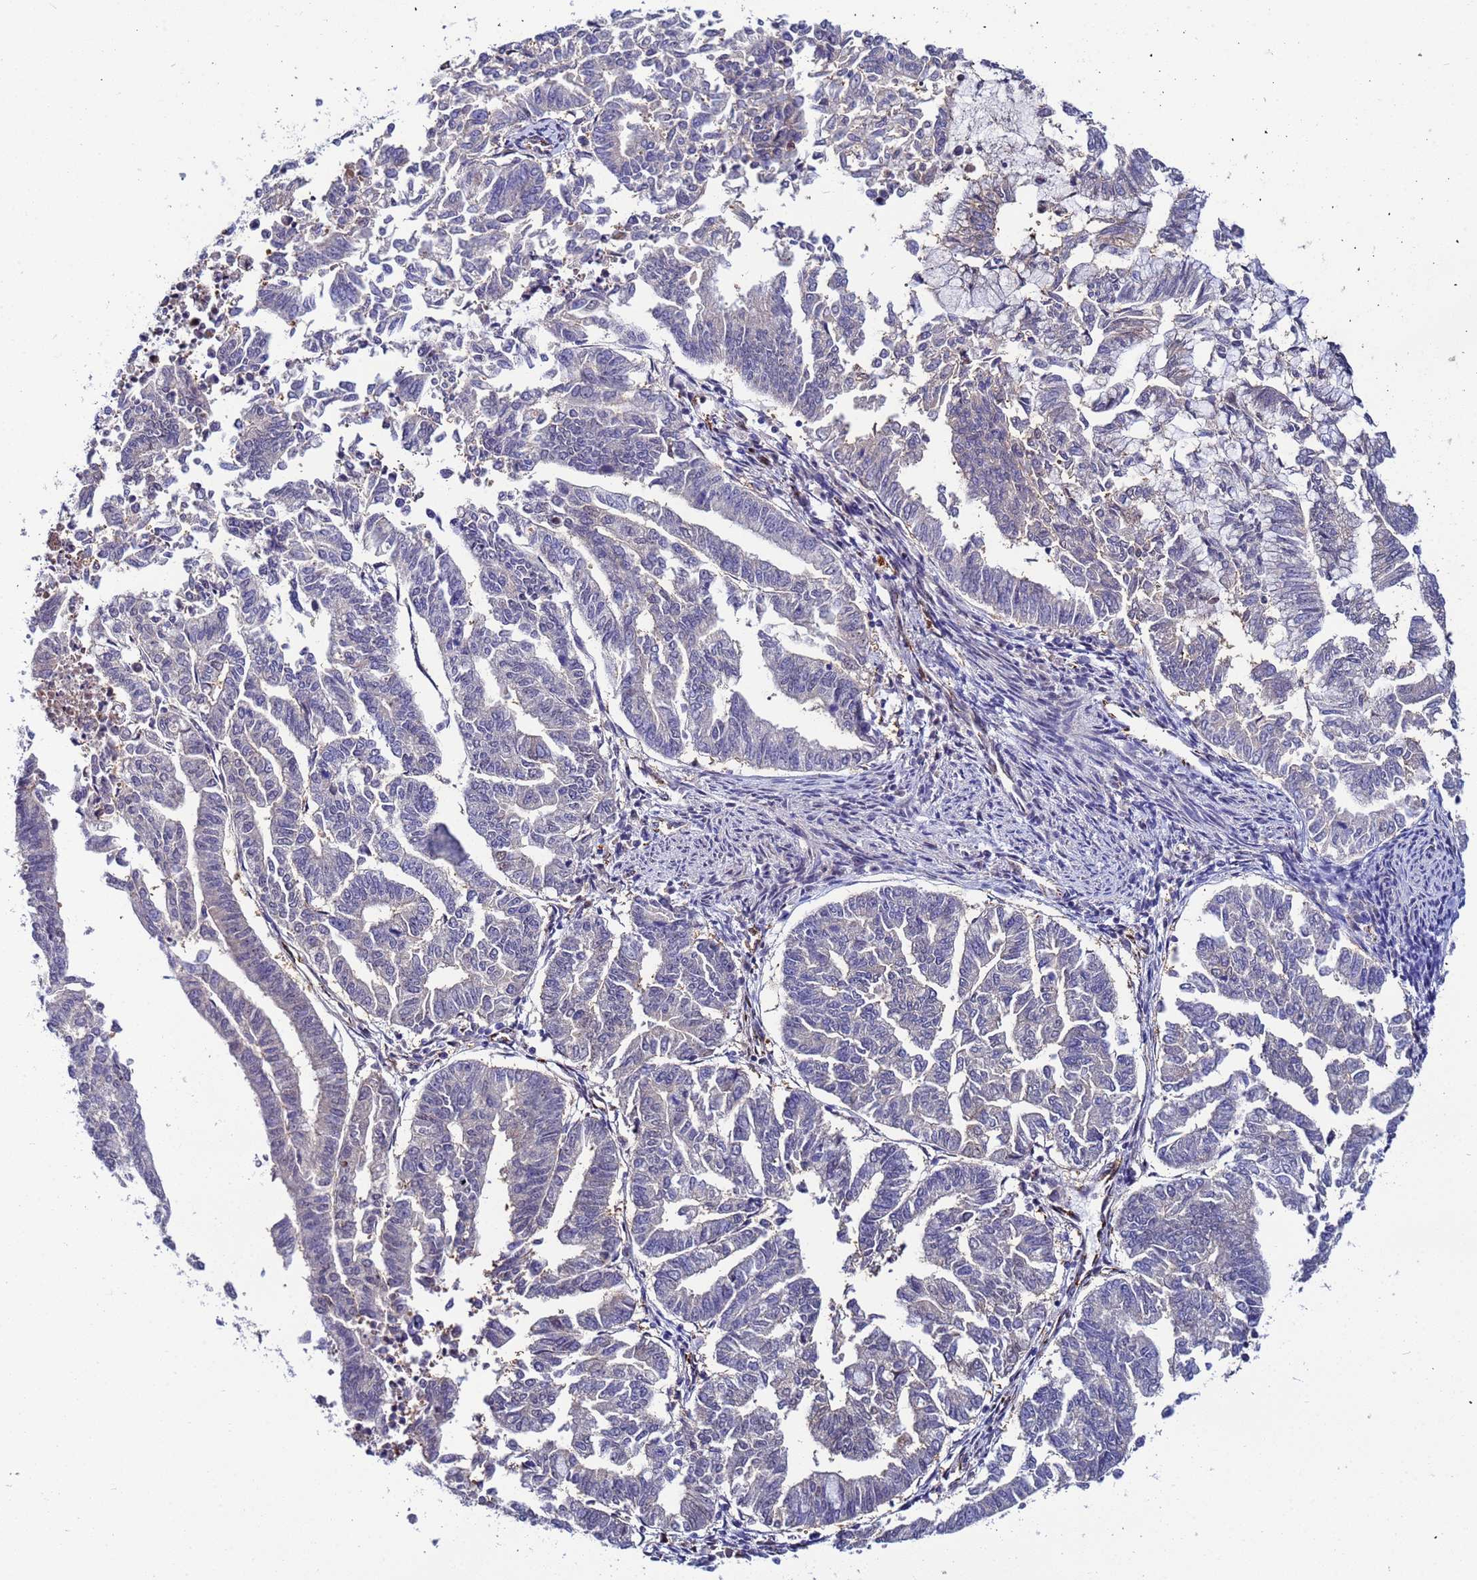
{"staining": {"intensity": "negative", "quantity": "none", "location": "none"}, "tissue": "endometrial cancer", "cell_type": "Tumor cells", "image_type": "cancer", "snomed": [{"axis": "morphology", "description": "Adenocarcinoma, NOS"}, {"axis": "topography", "description": "Endometrium"}], "caption": "Adenocarcinoma (endometrial) stained for a protein using IHC demonstrates no expression tumor cells.", "gene": "SLC25A37", "patient": {"sex": "female", "age": 79}}